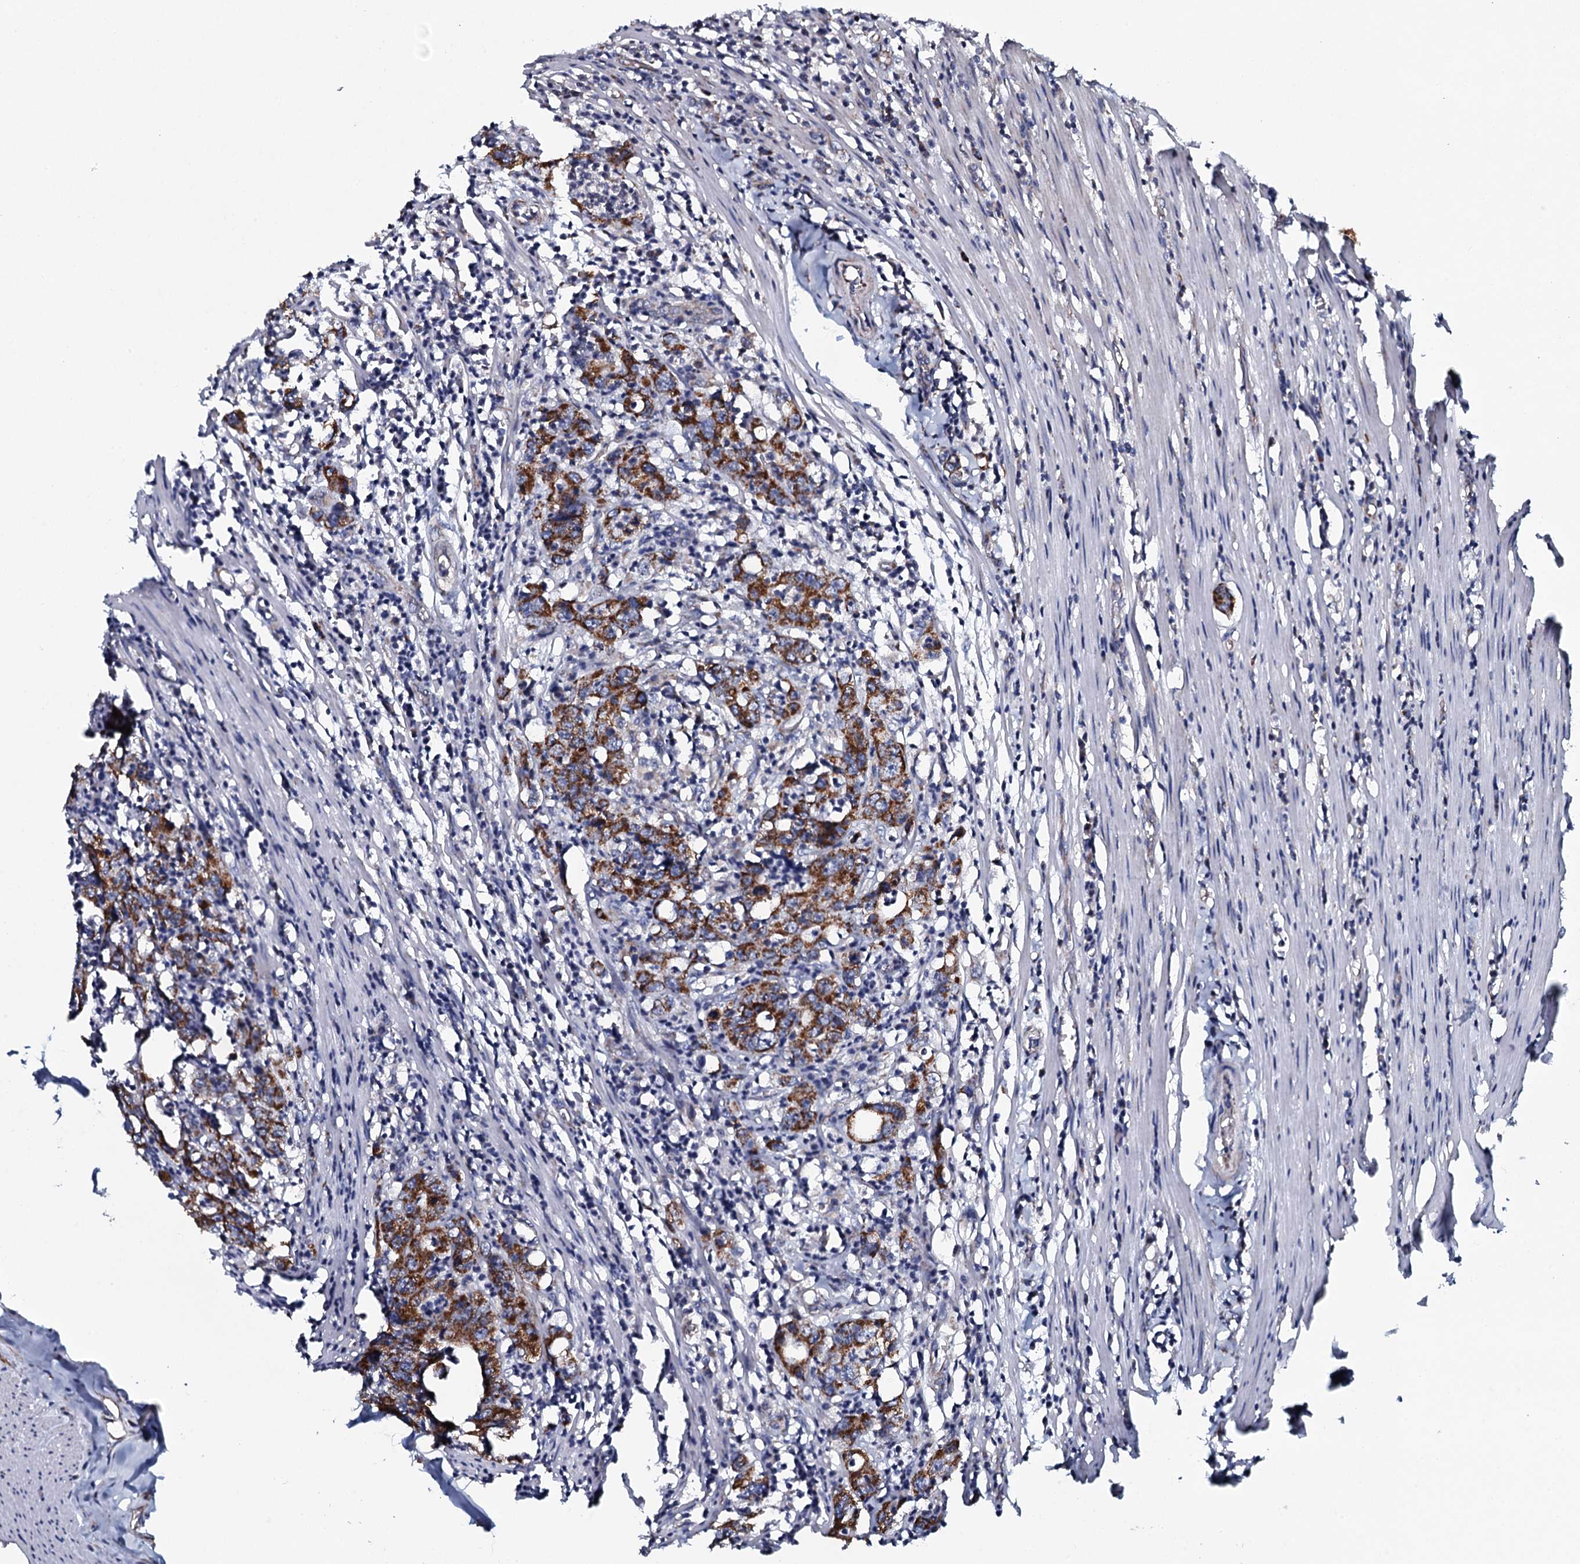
{"staining": {"intensity": "strong", "quantity": ">75%", "location": "cytoplasmic/membranous"}, "tissue": "colorectal cancer", "cell_type": "Tumor cells", "image_type": "cancer", "snomed": [{"axis": "morphology", "description": "Adenocarcinoma, NOS"}, {"axis": "topography", "description": "Colon"}], "caption": "The histopathology image displays immunohistochemical staining of adenocarcinoma (colorectal). There is strong cytoplasmic/membranous positivity is identified in approximately >75% of tumor cells.", "gene": "EVC2", "patient": {"sex": "female", "age": 75}}